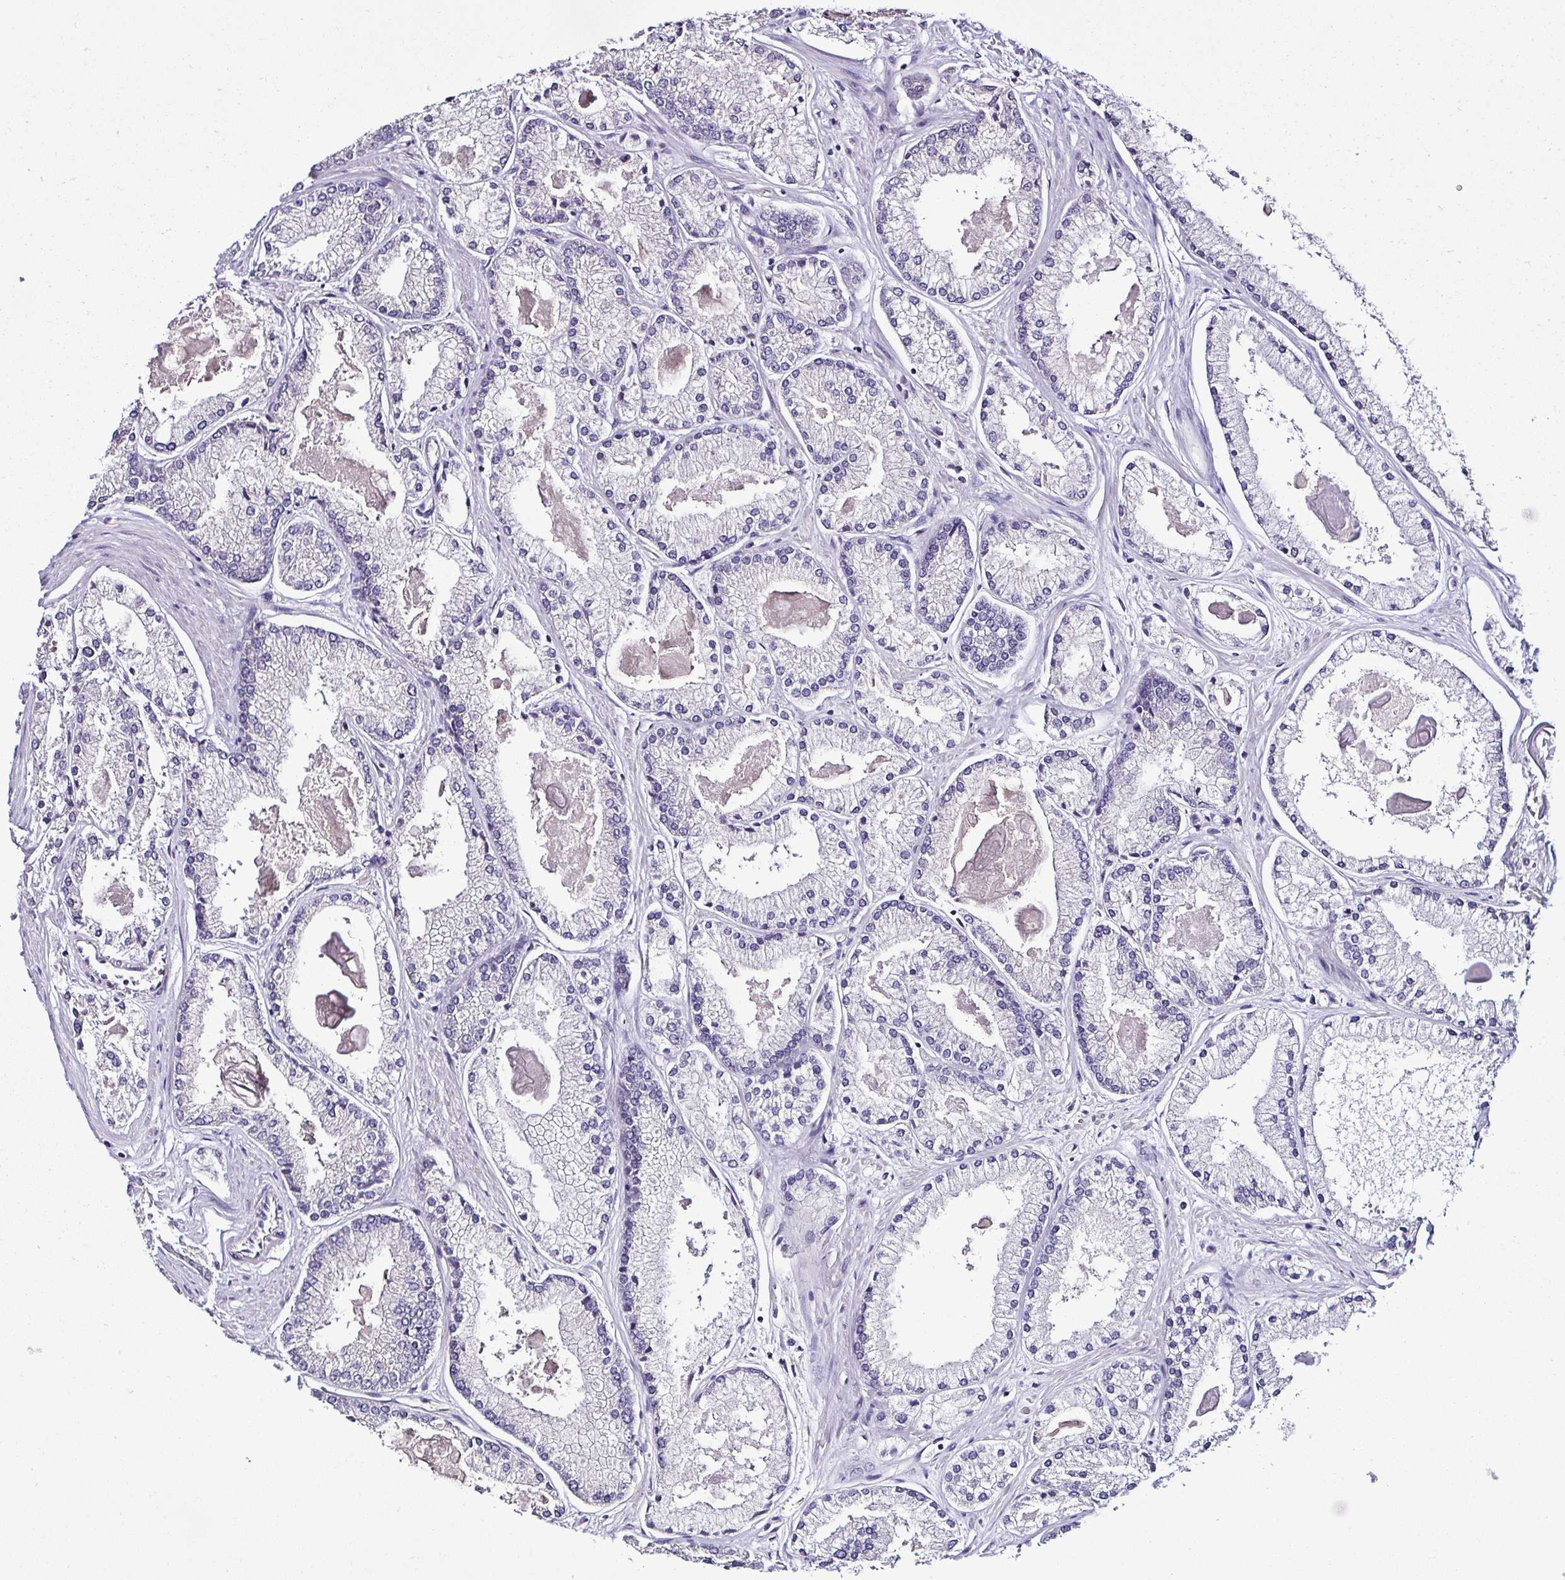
{"staining": {"intensity": "negative", "quantity": "none", "location": "none"}, "tissue": "prostate cancer", "cell_type": "Tumor cells", "image_type": "cancer", "snomed": [{"axis": "morphology", "description": "Adenocarcinoma, High grade"}, {"axis": "topography", "description": "Prostate"}], "caption": "A high-resolution photomicrograph shows immunohistochemistry (IHC) staining of prostate high-grade adenocarcinoma, which displays no significant expression in tumor cells. (DAB immunohistochemistry (IHC) with hematoxylin counter stain).", "gene": "LMOD2", "patient": {"sex": "male", "age": 68}}